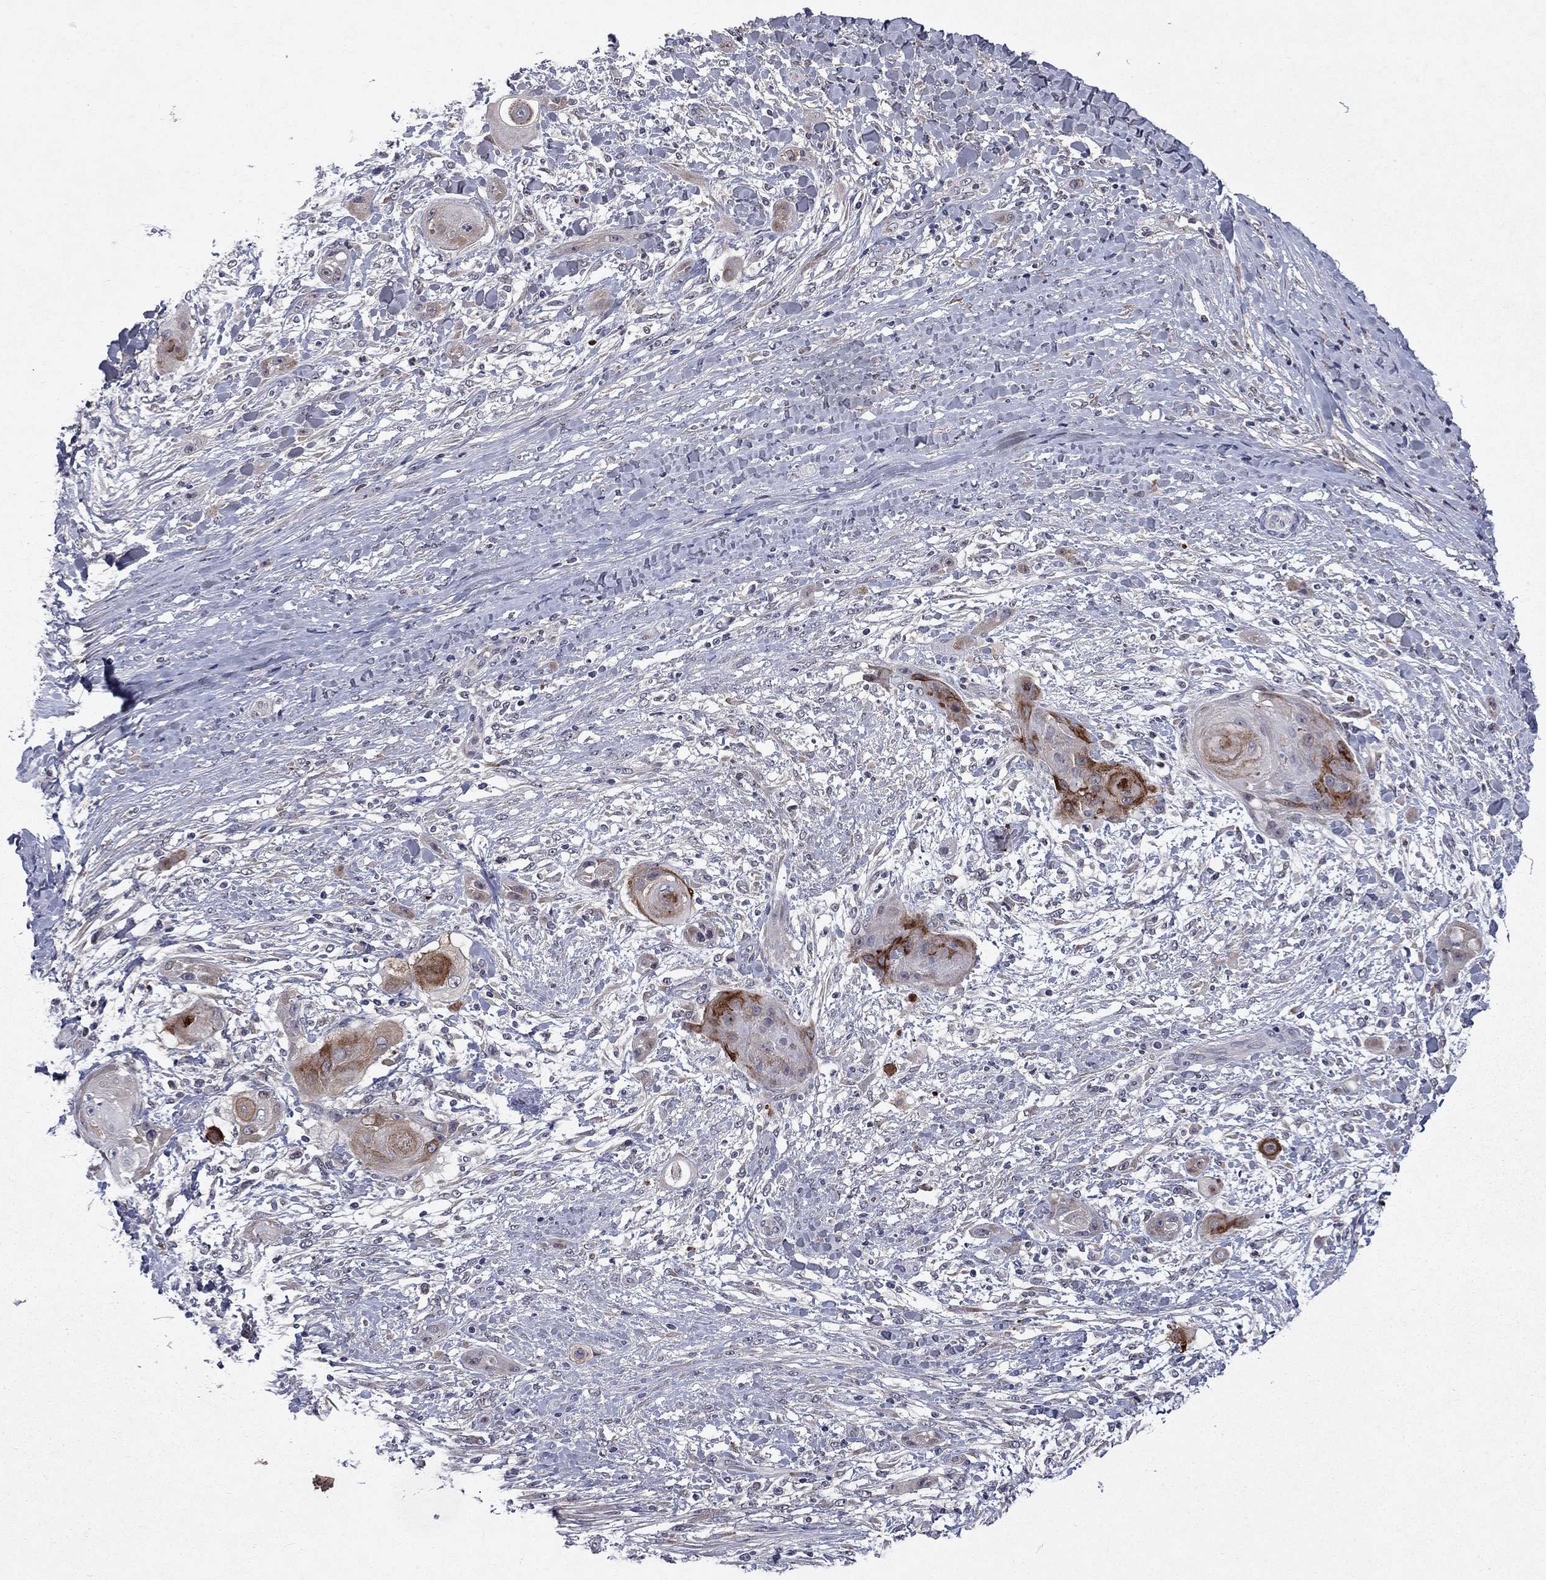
{"staining": {"intensity": "moderate", "quantity": "<25%", "location": "cytoplasmic/membranous"}, "tissue": "skin cancer", "cell_type": "Tumor cells", "image_type": "cancer", "snomed": [{"axis": "morphology", "description": "Squamous cell carcinoma, NOS"}, {"axis": "topography", "description": "Skin"}], "caption": "Moderate cytoplasmic/membranous staining for a protein is appreciated in about <25% of tumor cells of squamous cell carcinoma (skin) using immunohistochemistry.", "gene": "ECM1", "patient": {"sex": "male", "age": 62}}